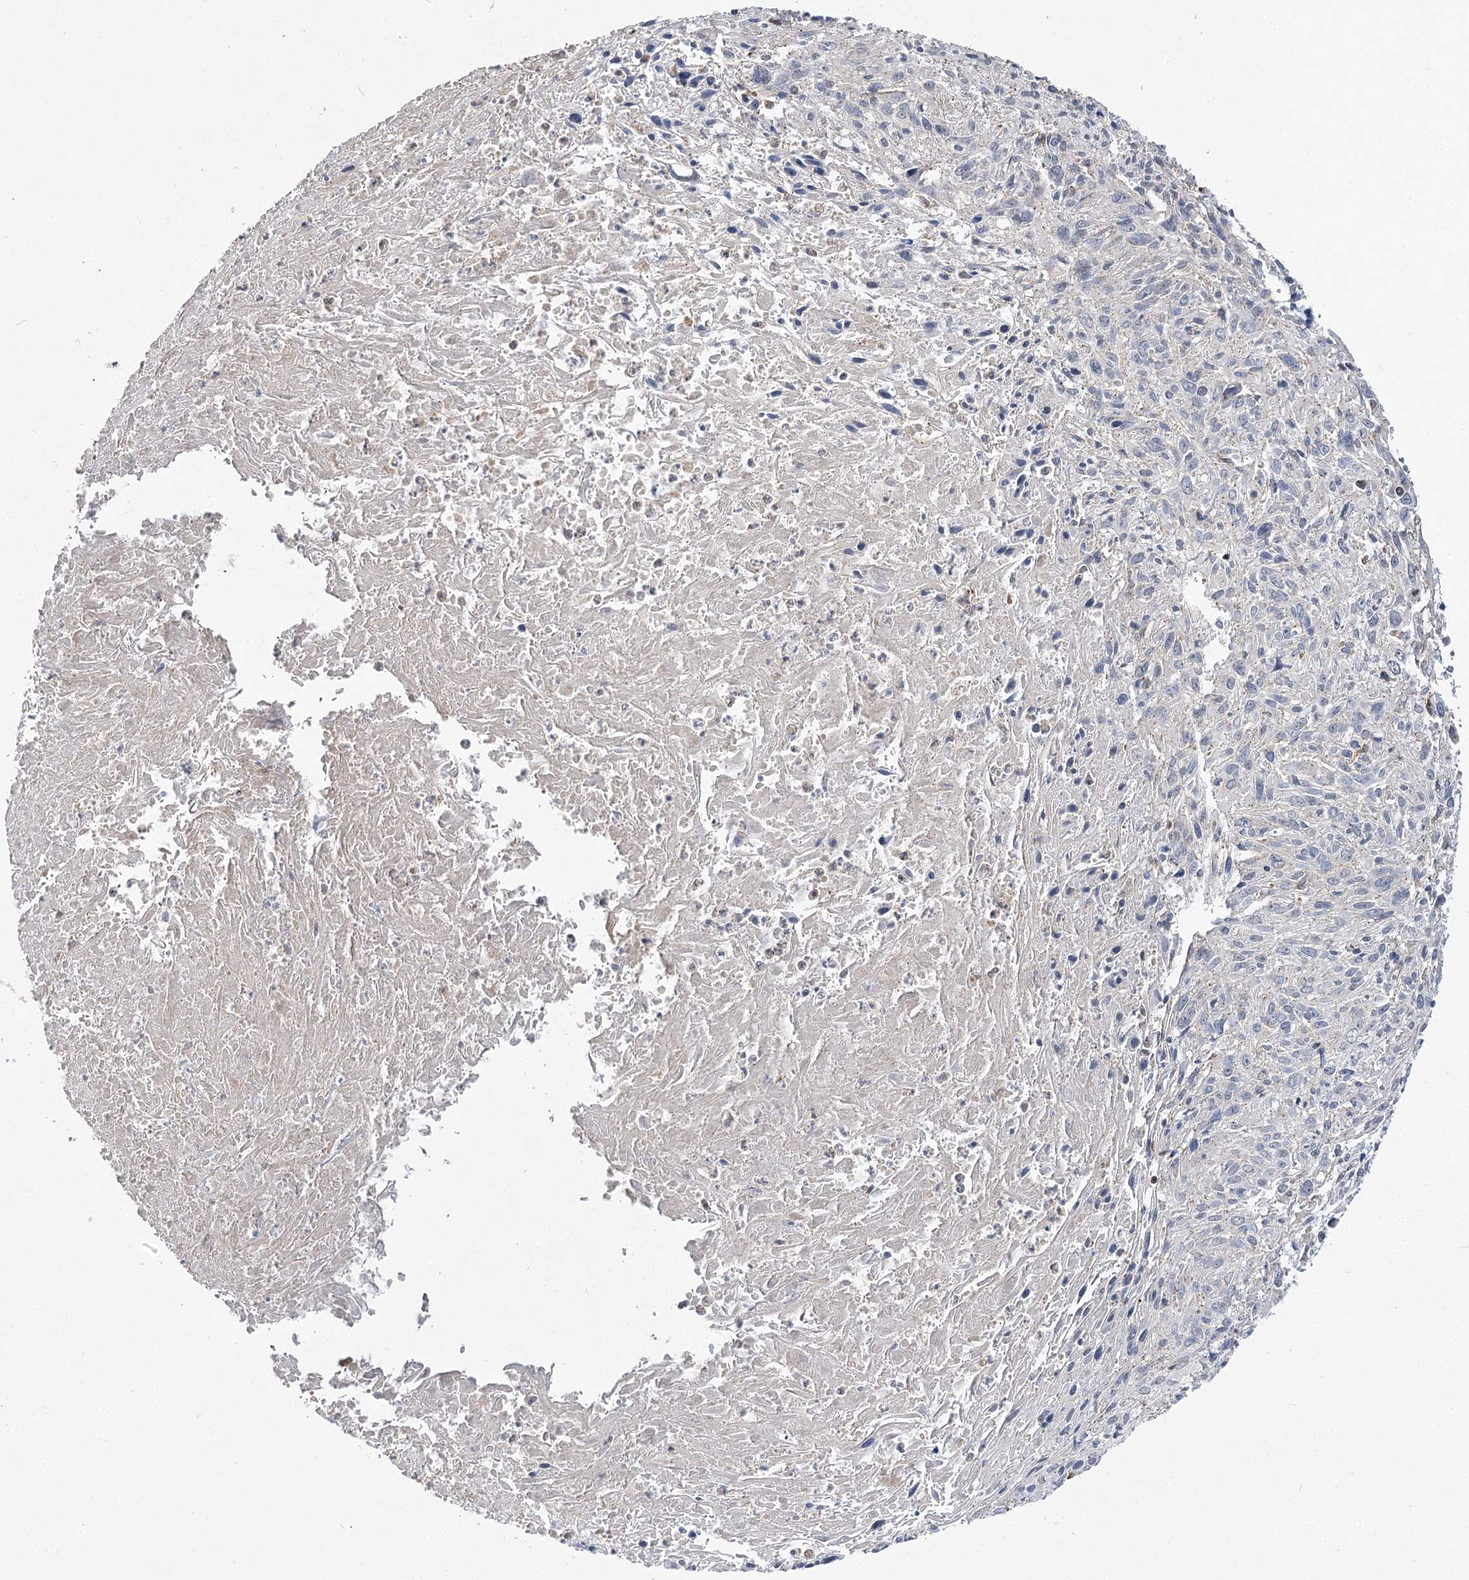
{"staining": {"intensity": "negative", "quantity": "none", "location": "none"}, "tissue": "cervical cancer", "cell_type": "Tumor cells", "image_type": "cancer", "snomed": [{"axis": "morphology", "description": "Squamous cell carcinoma, NOS"}, {"axis": "topography", "description": "Cervix"}], "caption": "Immunohistochemical staining of human cervical cancer displays no significant expression in tumor cells.", "gene": "AURKC", "patient": {"sex": "female", "age": 51}}